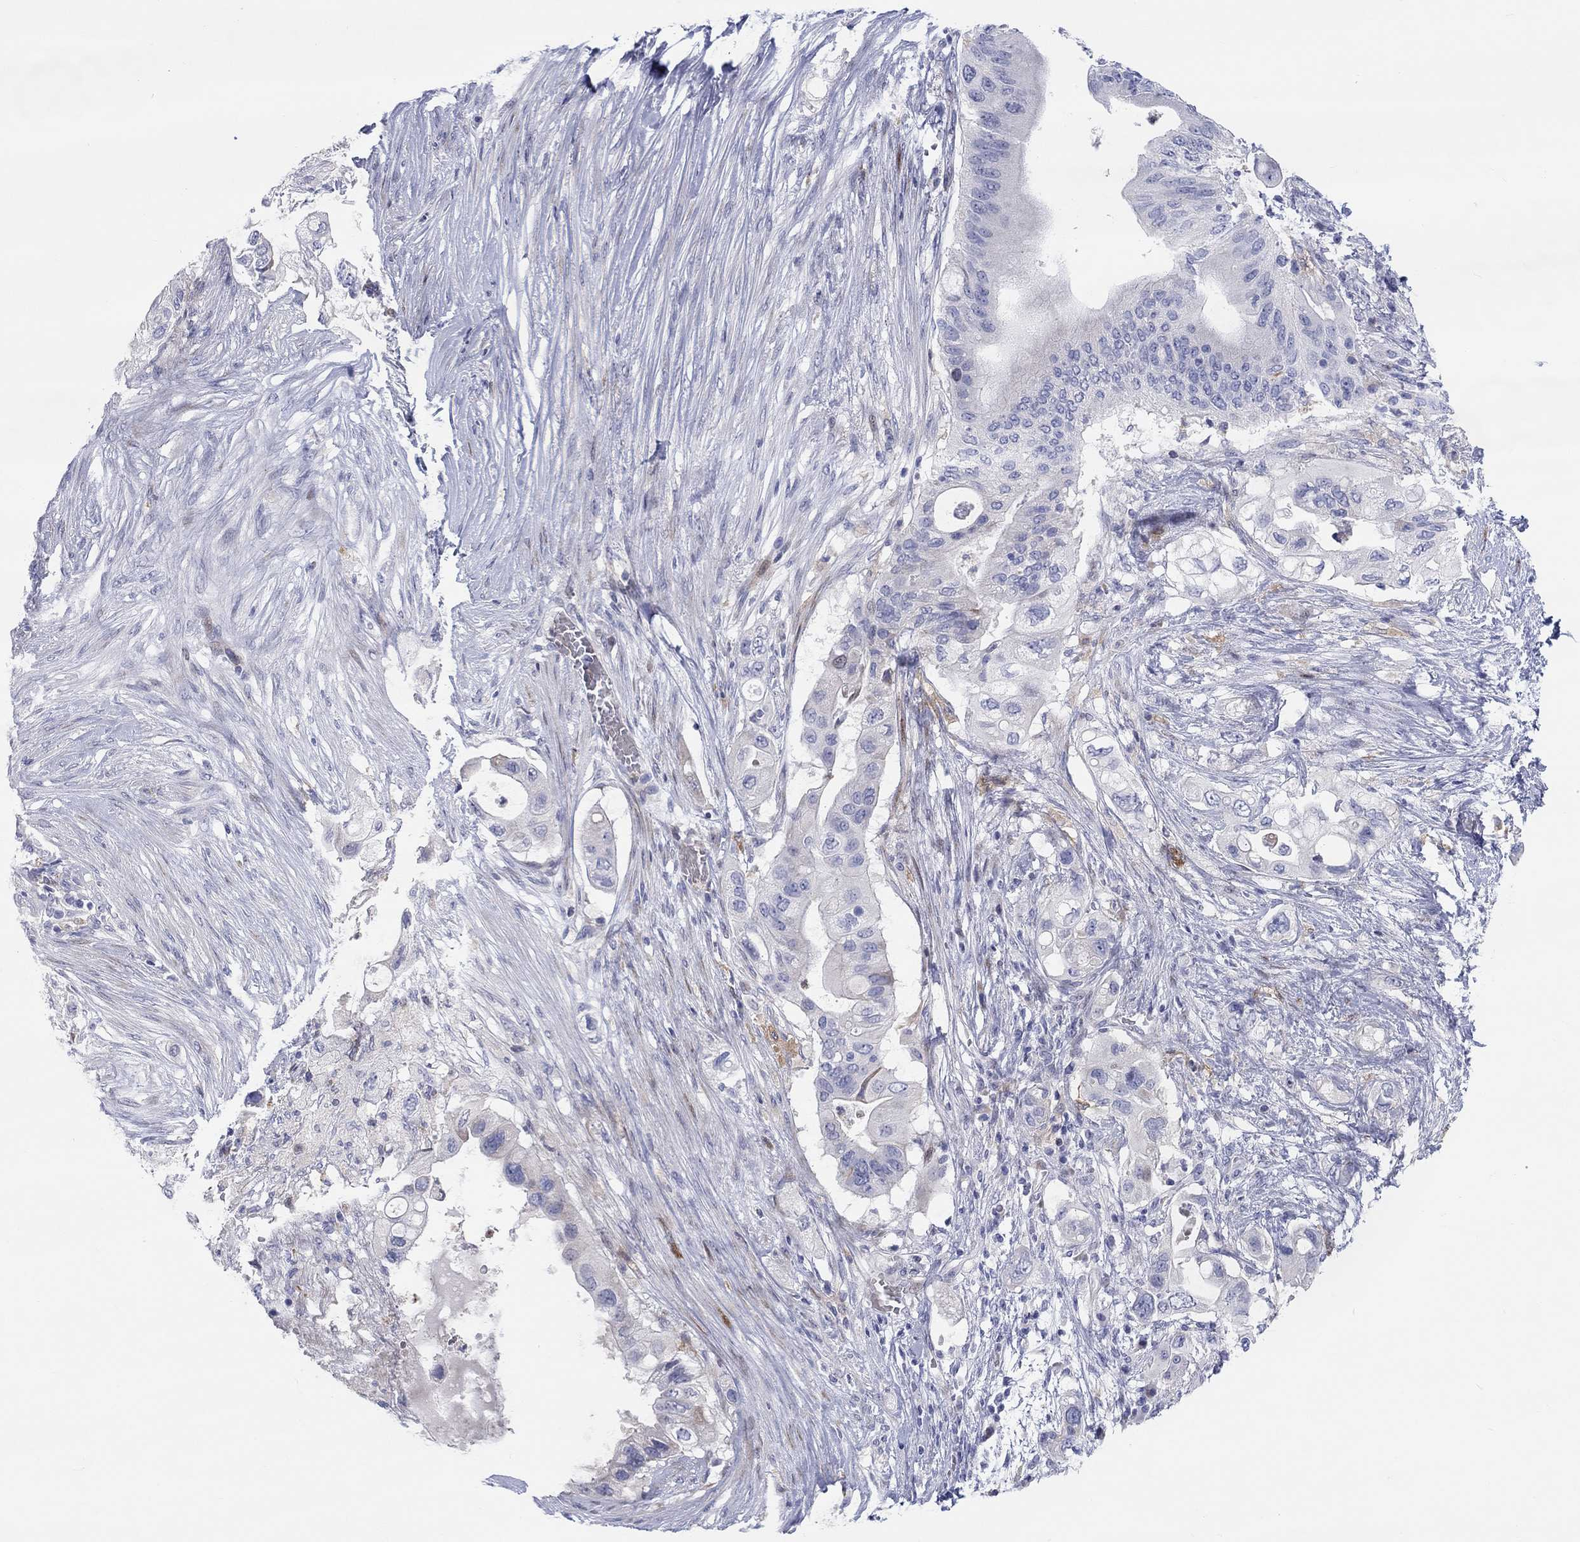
{"staining": {"intensity": "negative", "quantity": "none", "location": "none"}, "tissue": "pancreatic cancer", "cell_type": "Tumor cells", "image_type": "cancer", "snomed": [{"axis": "morphology", "description": "Adenocarcinoma, NOS"}, {"axis": "topography", "description": "Pancreas"}], "caption": "This photomicrograph is of pancreatic cancer (adenocarcinoma) stained with immunohistochemistry to label a protein in brown with the nuclei are counter-stained blue. There is no positivity in tumor cells.", "gene": "ARHGAP36", "patient": {"sex": "female", "age": 72}}